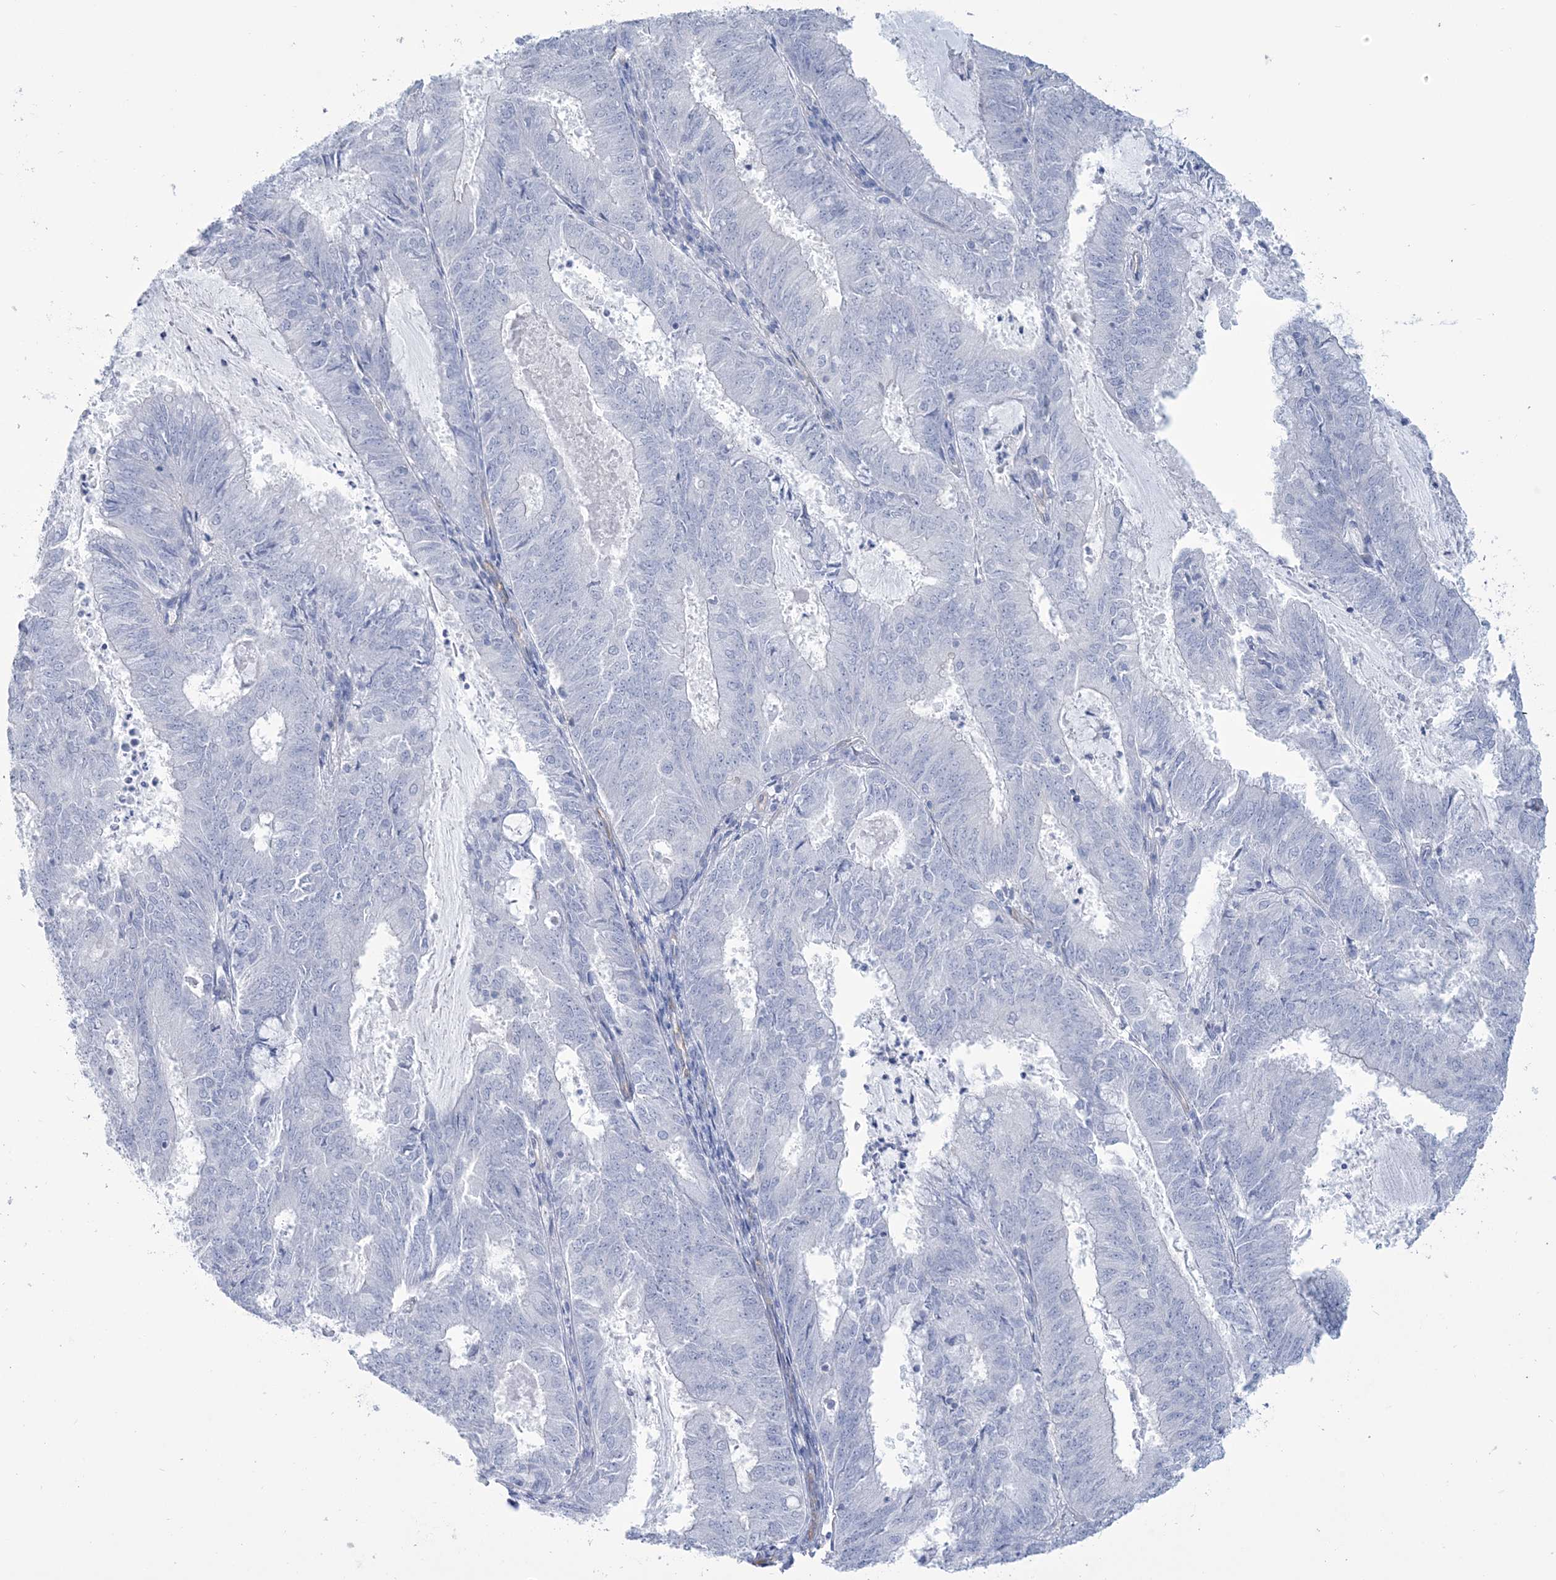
{"staining": {"intensity": "negative", "quantity": "none", "location": "none"}, "tissue": "endometrial cancer", "cell_type": "Tumor cells", "image_type": "cancer", "snomed": [{"axis": "morphology", "description": "Adenocarcinoma, NOS"}, {"axis": "topography", "description": "Endometrium"}], "caption": "A histopathology image of adenocarcinoma (endometrial) stained for a protein exhibits no brown staining in tumor cells.", "gene": "RAB11FIP5", "patient": {"sex": "female", "age": 57}}